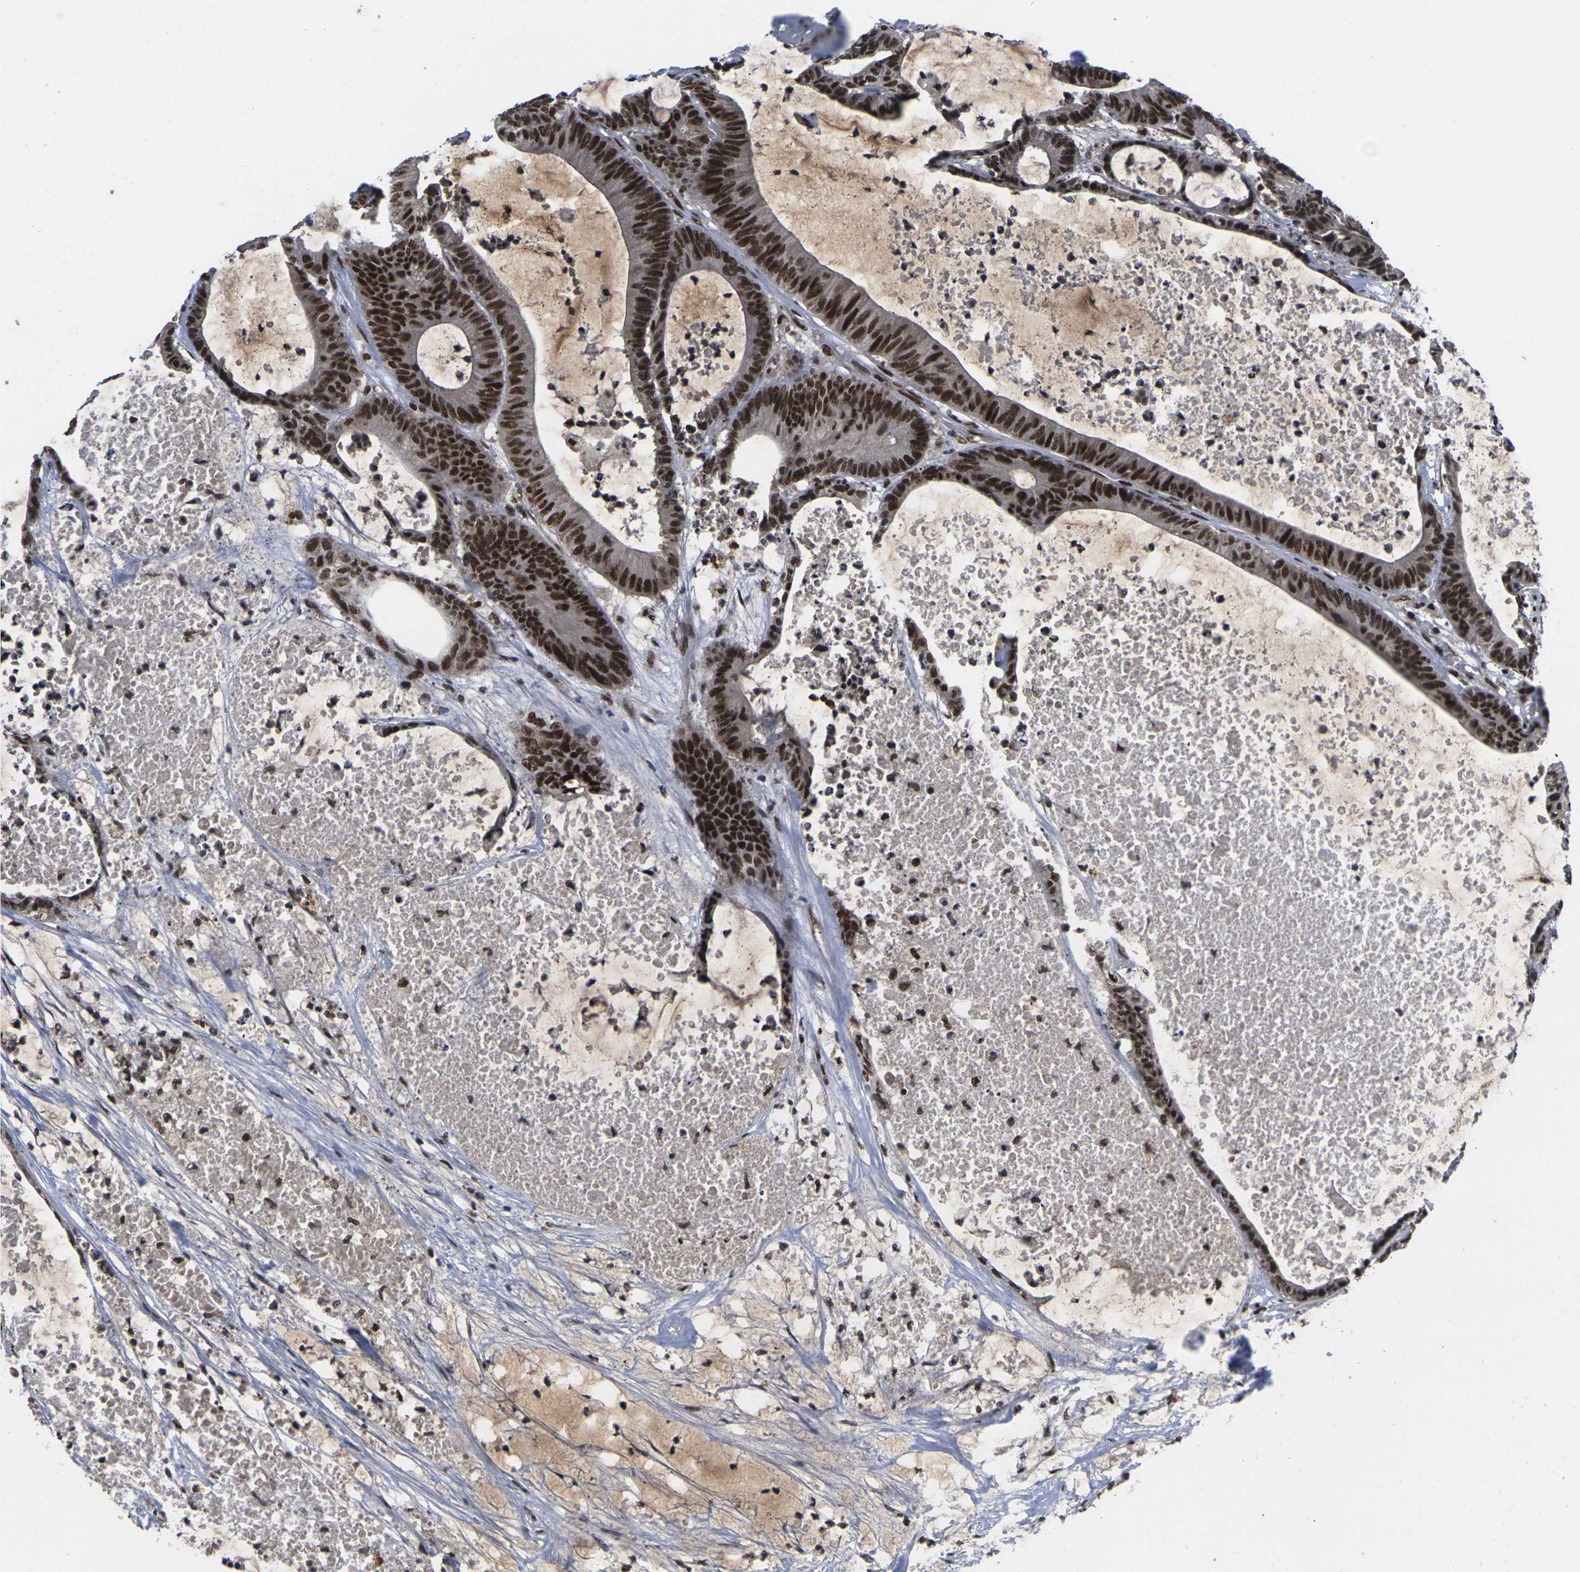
{"staining": {"intensity": "strong", "quantity": ">75%", "location": "nuclear"}, "tissue": "colorectal cancer", "cell_type": "Tumor cells", "image_type": "cancer", "snomed": [{"axis": "morphology", "description": "Adenocarcinoma, NOS"}, {"axis": "topography", "description": "Colon"}], "caption": "Adenocarcinoma (colorectal) tissue displays strong nuclear staining in about >75% of tumor cells Using DAB (brown) and hematoxylin (blue) stains, captured at high magnification using brightfield microscopy.", "gene": "GTF2E1", "patient": {"sex": "female", "age": 84}}